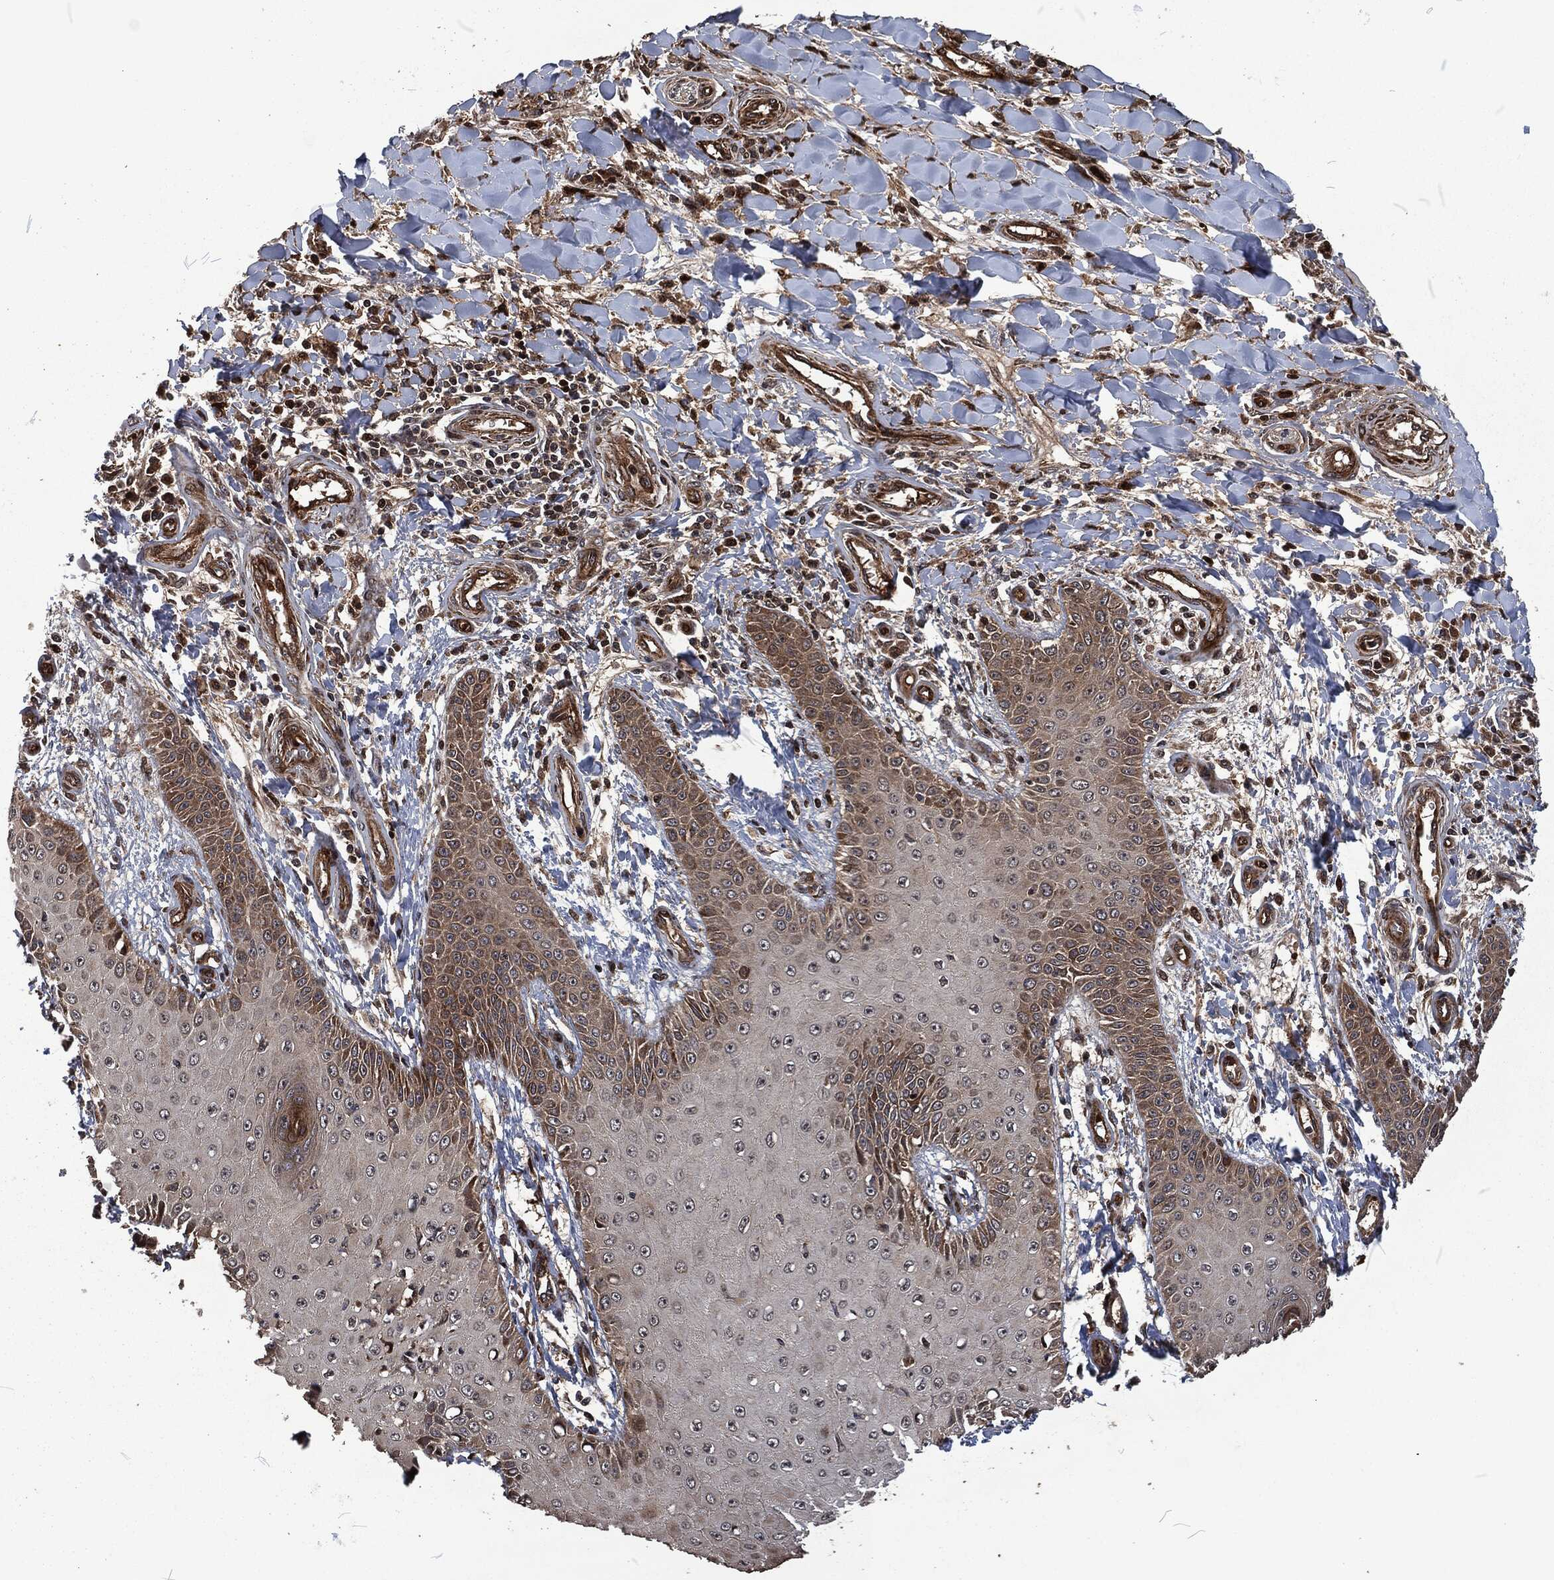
{"staining": {"intensity": "weak", "quantity": "<25%", "location": "cytoplasmic/membranous"}, "tissue": "skin cancer", "cell_type": "Tumor cells", "image_type": "cancer", "snomed": [{"axis": "morphology", "description": "Inflammation, NOS"}, {"axis": "morphology", "description": "Squamous cell carcinoma, NOS"}, {"axis": "topography", "description": "Skin"}], "caption": "The micrograph reveals no staining of tumor cells in skin squamous cell carcinoma.", "gene": "CMPK2", "patient": {"sex": "male", "age": 70}}